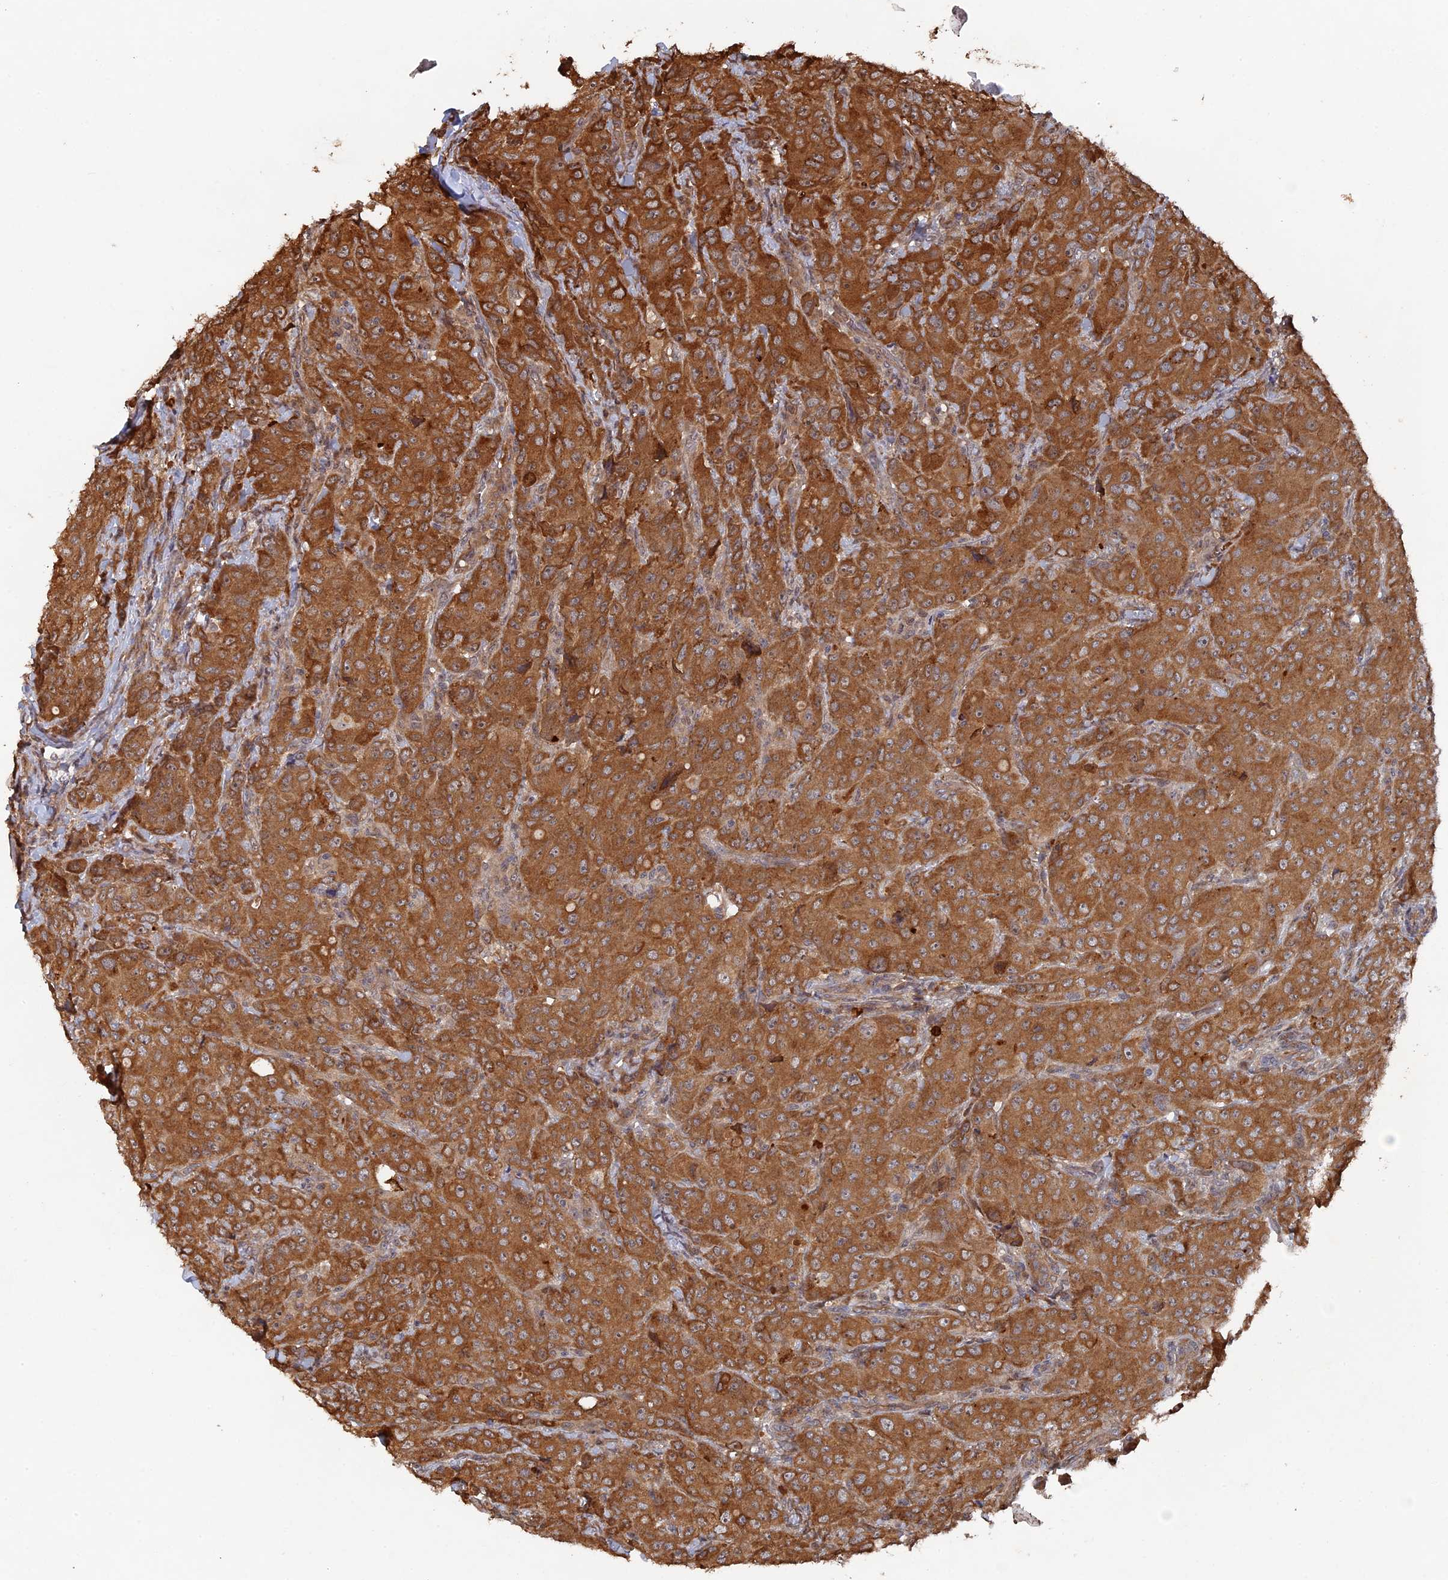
{"staining": {"intensity": "strong", "quantity": ">75%", "location": "cytoplasmic/membranous"}, "tissue": "breast cancer", "cell_type": "Tumor cells", "image_type": "cancer", "snomed": [{"axis": "morphology", "description": "Duct carcinoma"}, {"axis": "topography", "description": "Breast"}], "caption": "This is an image of immunohistochemistry staining of breast cancer (infiltrating ductal carcinoma), which shows strong expression in the cytoplasmic/membranous of tumor cells.", "gene": "VPS37C", "patient": {"sex": "female", "age": 43}}